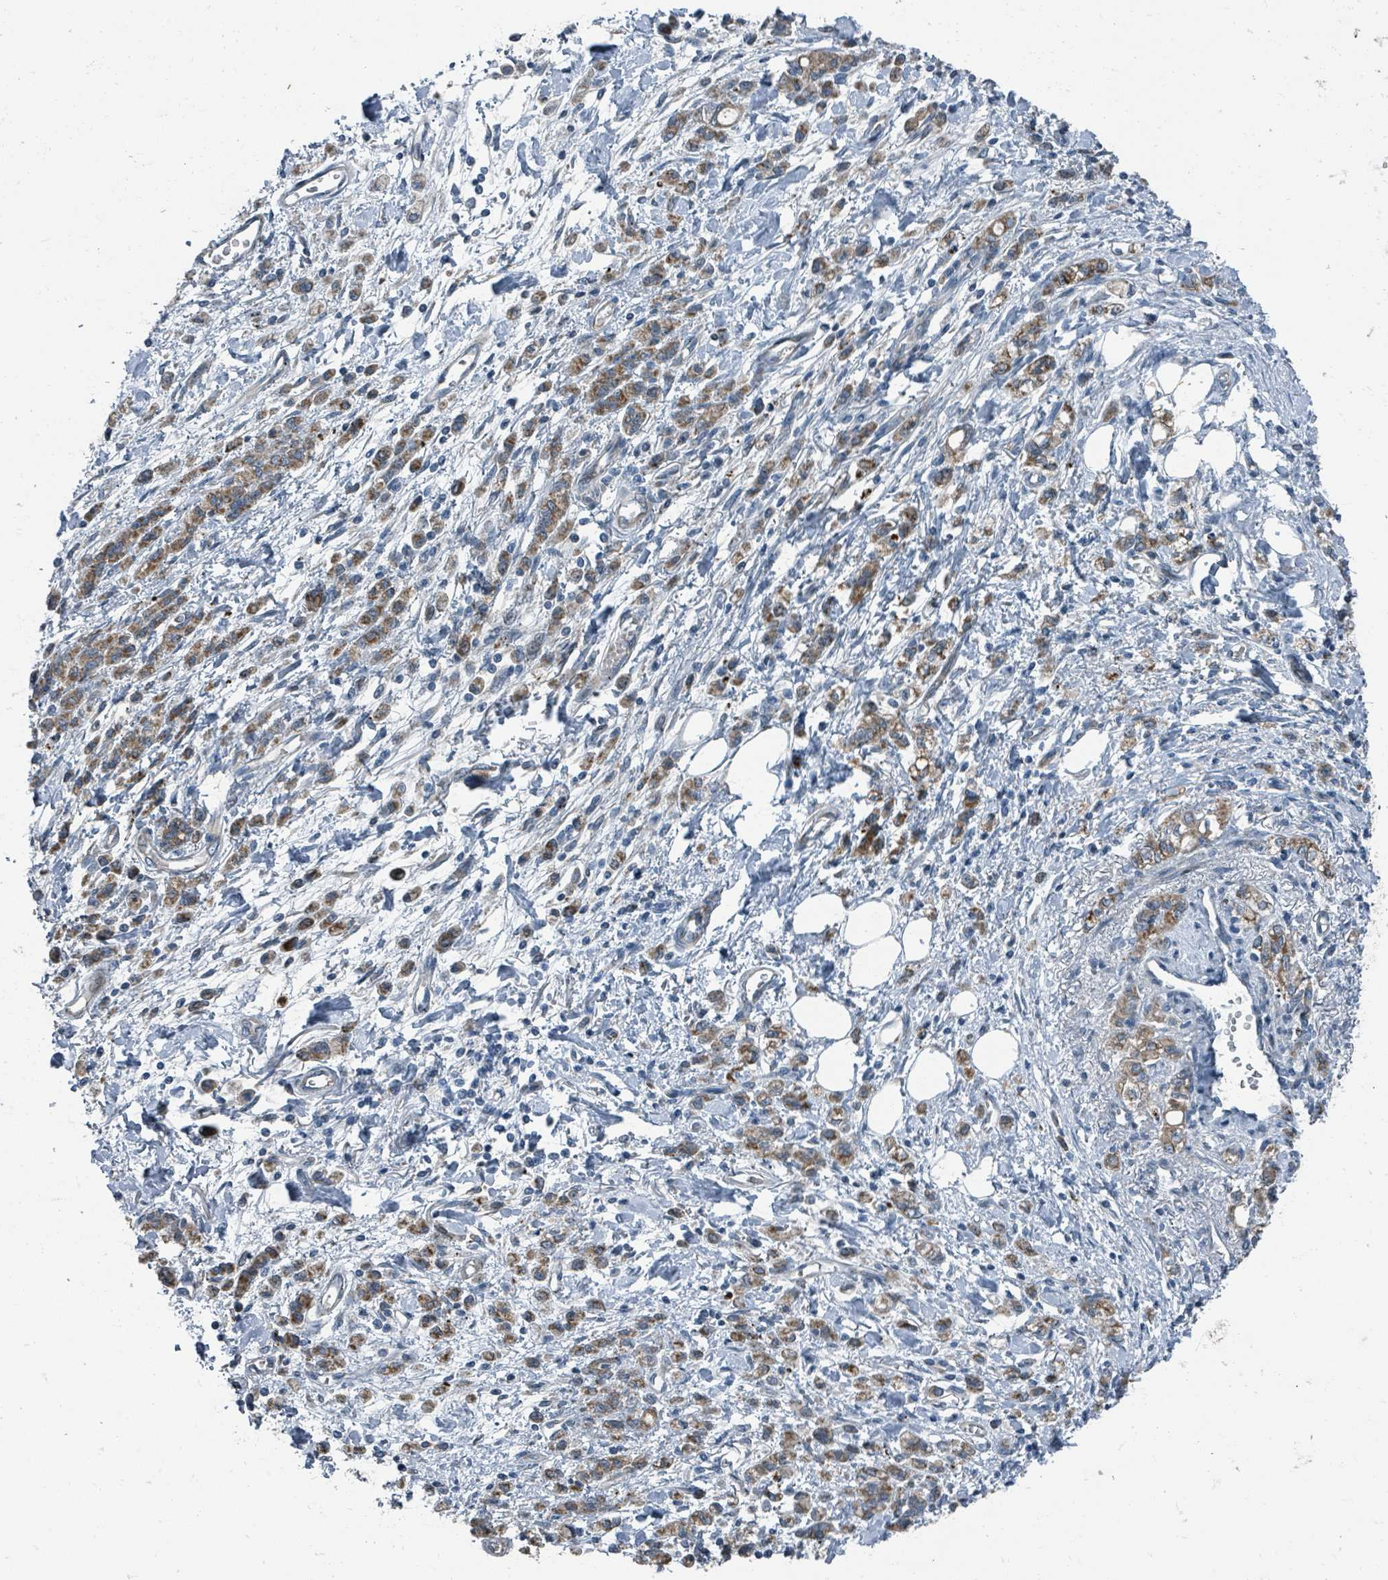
{"staining": {"intensity": "moderate", "quantity": "25%-75%", "location": "cytoplasmic/membranous"}, "tissue": "stomach cancer", "cell_type": "Tumor cells", "image_type": "cancer", "snomed": [{"axis": "morphology", "description": "Adenocarcinoma, NOS"}, {"axis": "topography", "description": "Stomach"}], "caption": "Immunohistochemistry (IHC) (DAB (3,3'-diaminobenzidine)) staining of human adenocarcinoma (stomach) exhibits moderate cytoplasmic/membranous protein staining in about 25%-75% of tumor cells.", "gene": "DIPK2A", "patient": {"sex": "male", "age": 77}}